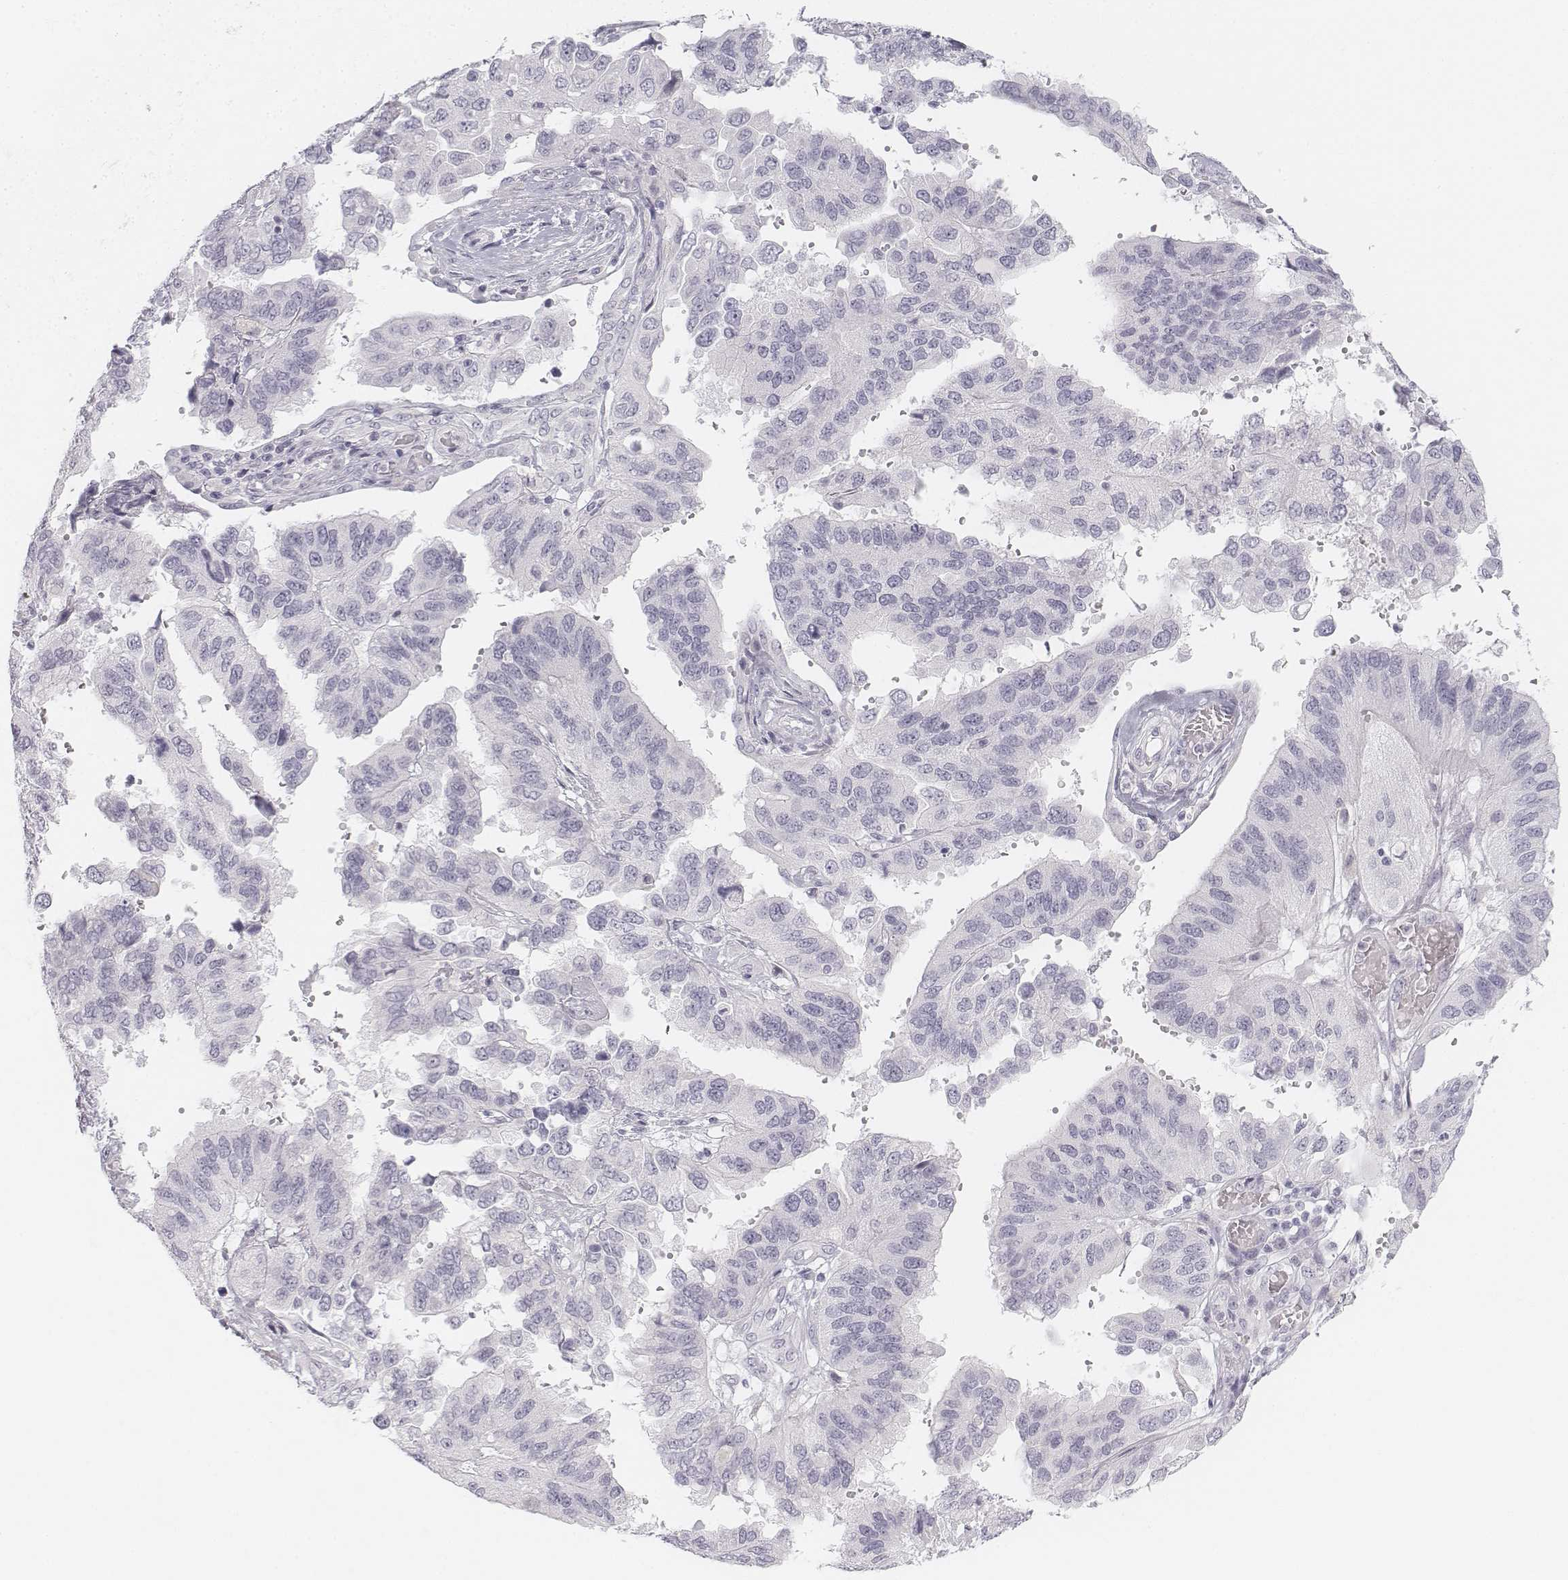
{"staining": {"intensity": "negative", "quantity": "none", "location": "none"}, "tissue": "ovarian cancer", "cell_type": "Tumor cells", "image_type": "cancer", "snomed": [{"axis": "morphology", "description": "Cystadenocarcinoma, serous, NOS"}, {"axis": "topography", "description": "Ovary"}], "caption": "A photomicrograph of serous cystadenocarcinoma (ovarian) stained for a protein shows no brown staining in tumor cells. (Brightfield microscopy of DAB (3,3'-diaminobenzidine) immunohistochemistry at high magnification).", "gene": "KRT25", "patient": {"sex": "female", "age": 79}}